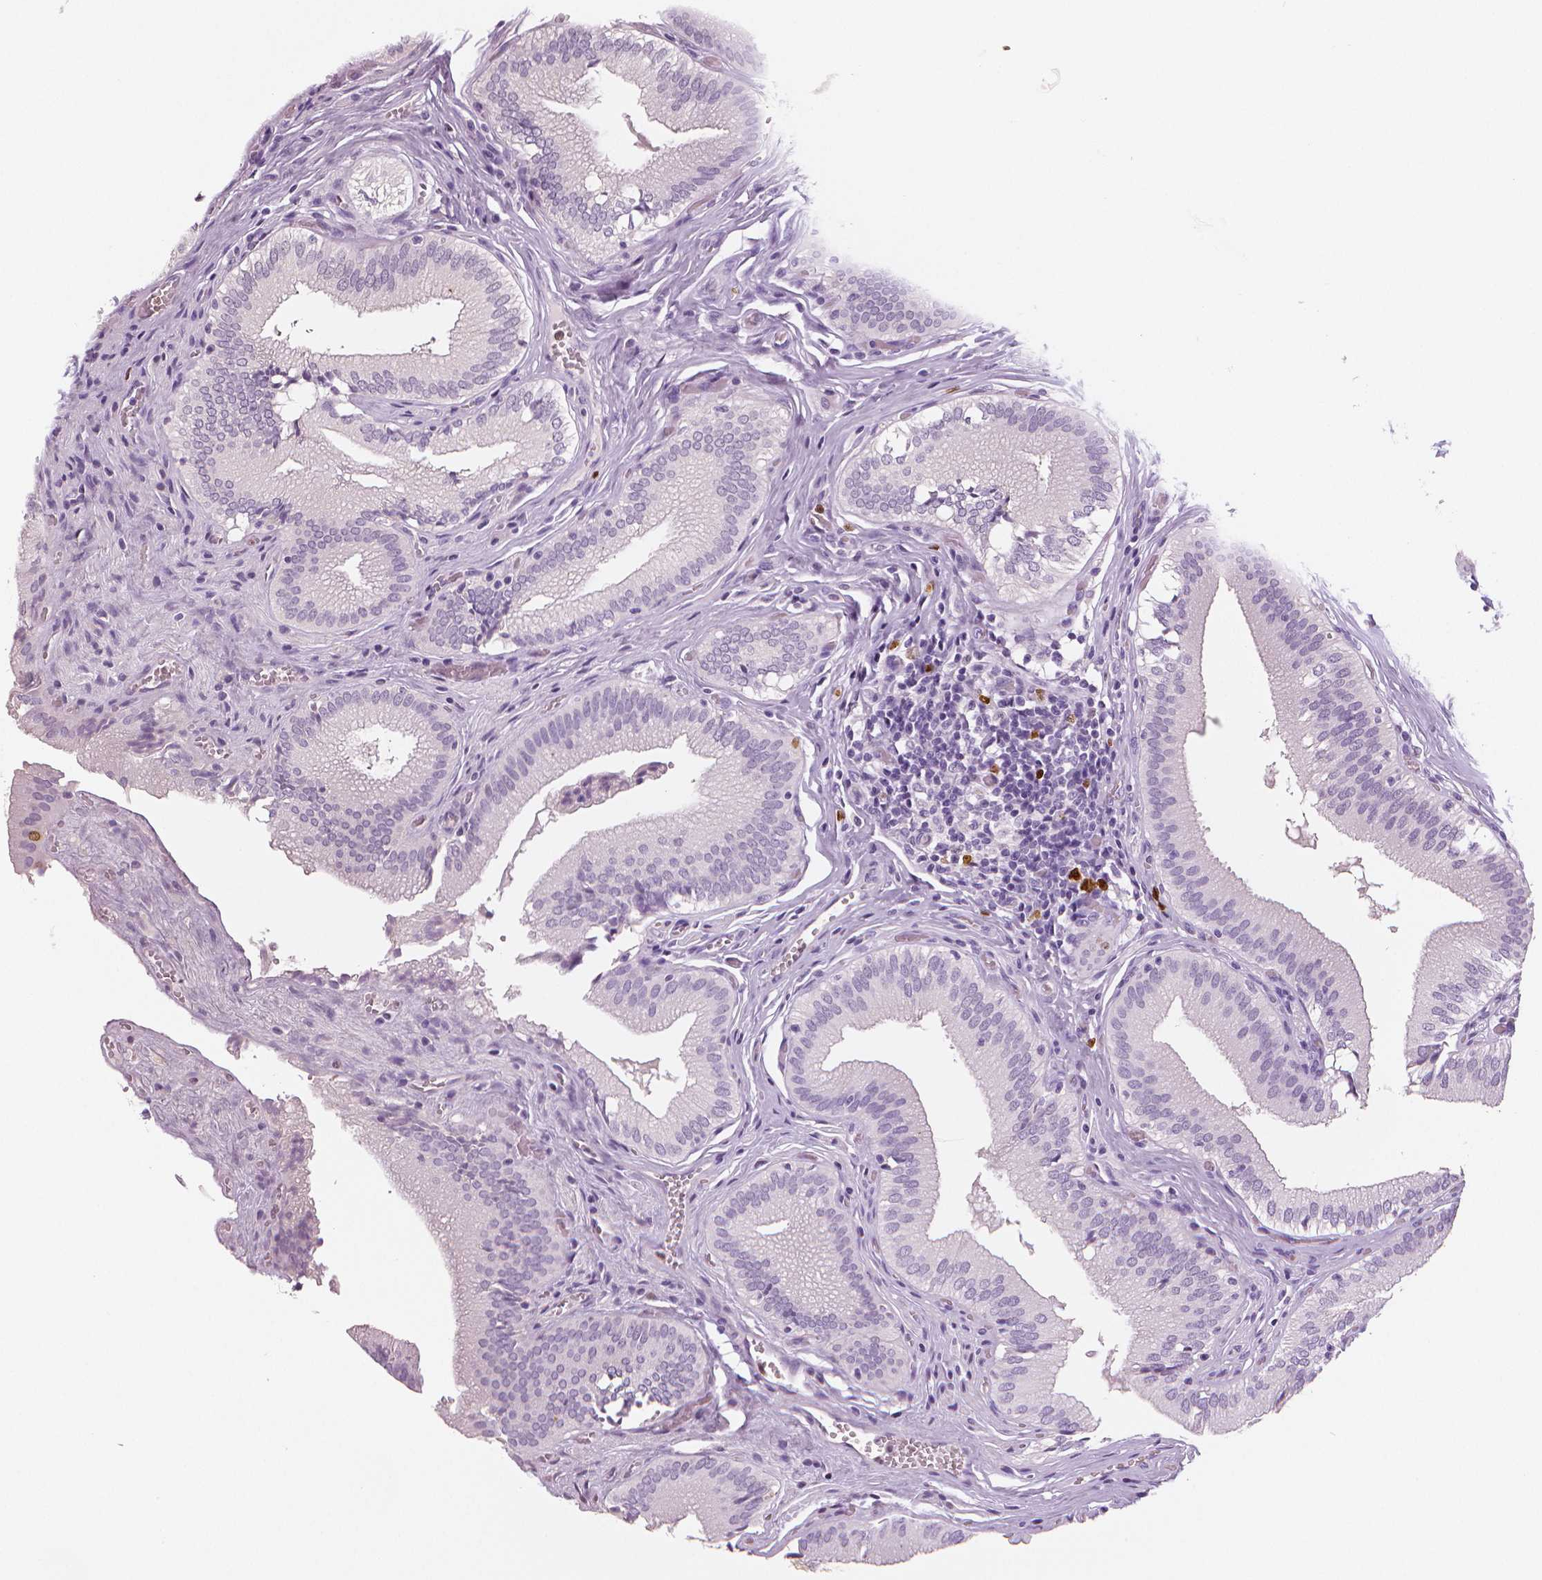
{"staining": {"intensity": "negative", "quantity": "none", "location": "none"}, "tissue": "gallbladder", "cell_type": "Glandular cells", "image_type": "normal", "snomed": [{"axis": "morphology", "description": "Normal tissue, NOS"}, {"axis": "topography", "description": "Gallbladder"}, {"axis": "topography", "description": "Peripheral nerve tissue"}], "caption": "The immunohistochemistry (IHC) photomicrograph has no significant staining in glandular cells of gallbladder.", "gene": "MKI67", "patient": {"sex": "male", "age": 17}}